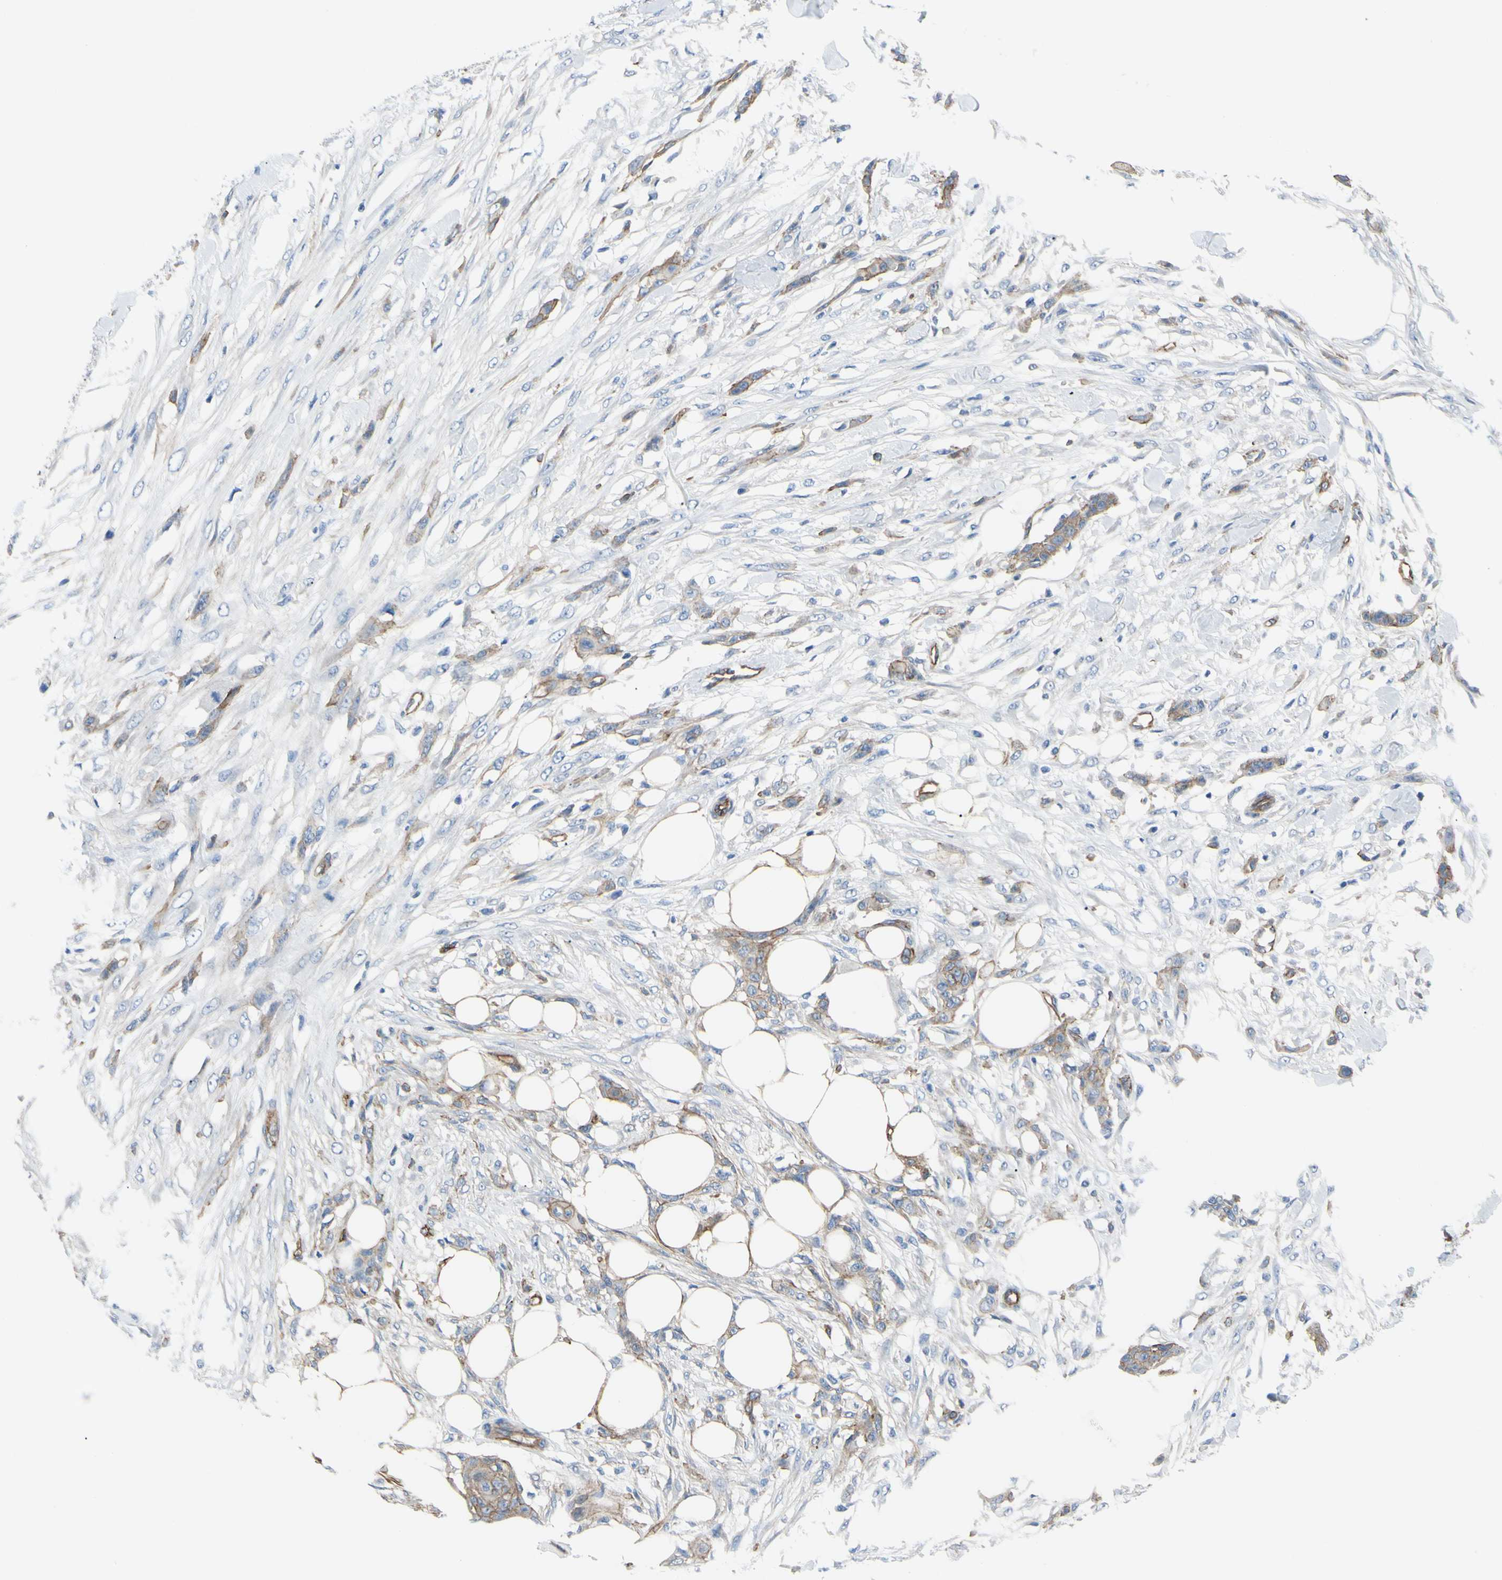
{"staining": {"intensity": "moderate", "quantity": ">75%", "location": "cytoplasmic/membranous"}, "tissue": "skin cancer", "cell_type": "Tumor cells", "image_type": "cancer", "snomed": [{"axis": "morphology", "description": "Squamous cell carcinoma, NOS"}, {"axis": "topography", "description": "Skin"}], "caption": "Immunohistochemical staining of squamous cell carcinoma (skin) displays medium levels of moderate cytoplasmic/membranous staining in about >75% of tumor cells.", "gene": "TPBG", "patient": {"sex": "female", "age": 59}}